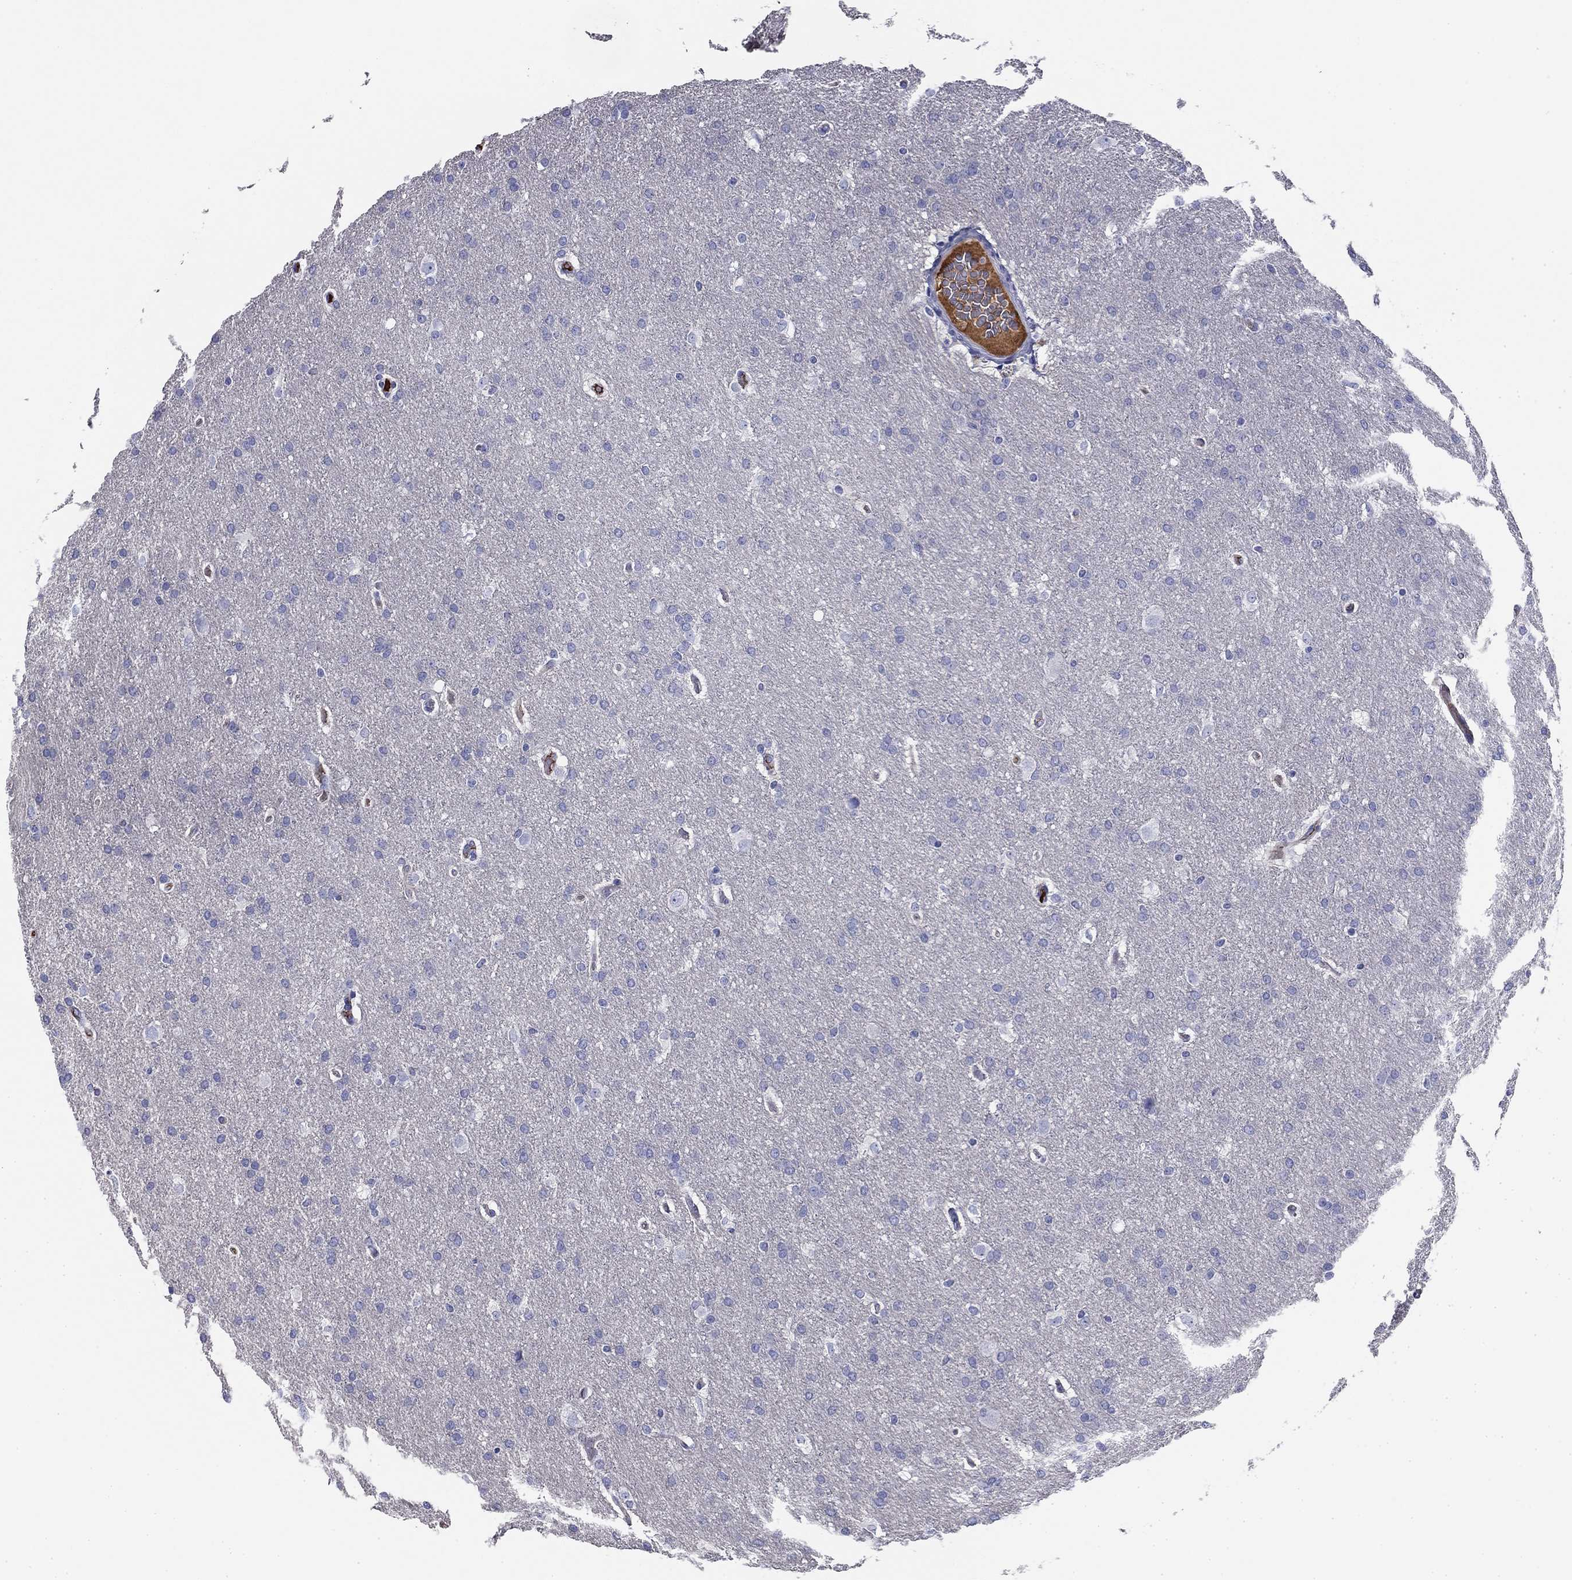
{"staining": {"intensity": "negative", "quantity": "none", "location": "none"}, "tissue": "glioma", "cell_type": "Tumor cells", "image_type": "cancer", "snomed": [{"axis": "morphology", "description": "Glioma, malignant, Low grade"}, {"axis": "topography", "description": "Brain"}], "caption": "High power microscopy image of an immunohistochemistry histopathology image of malignant glioma (low-grade), revealing no significant positivity in tumor cells.", "gene": "CPLX4", "patient": {"sex": "female", "age": 37}}